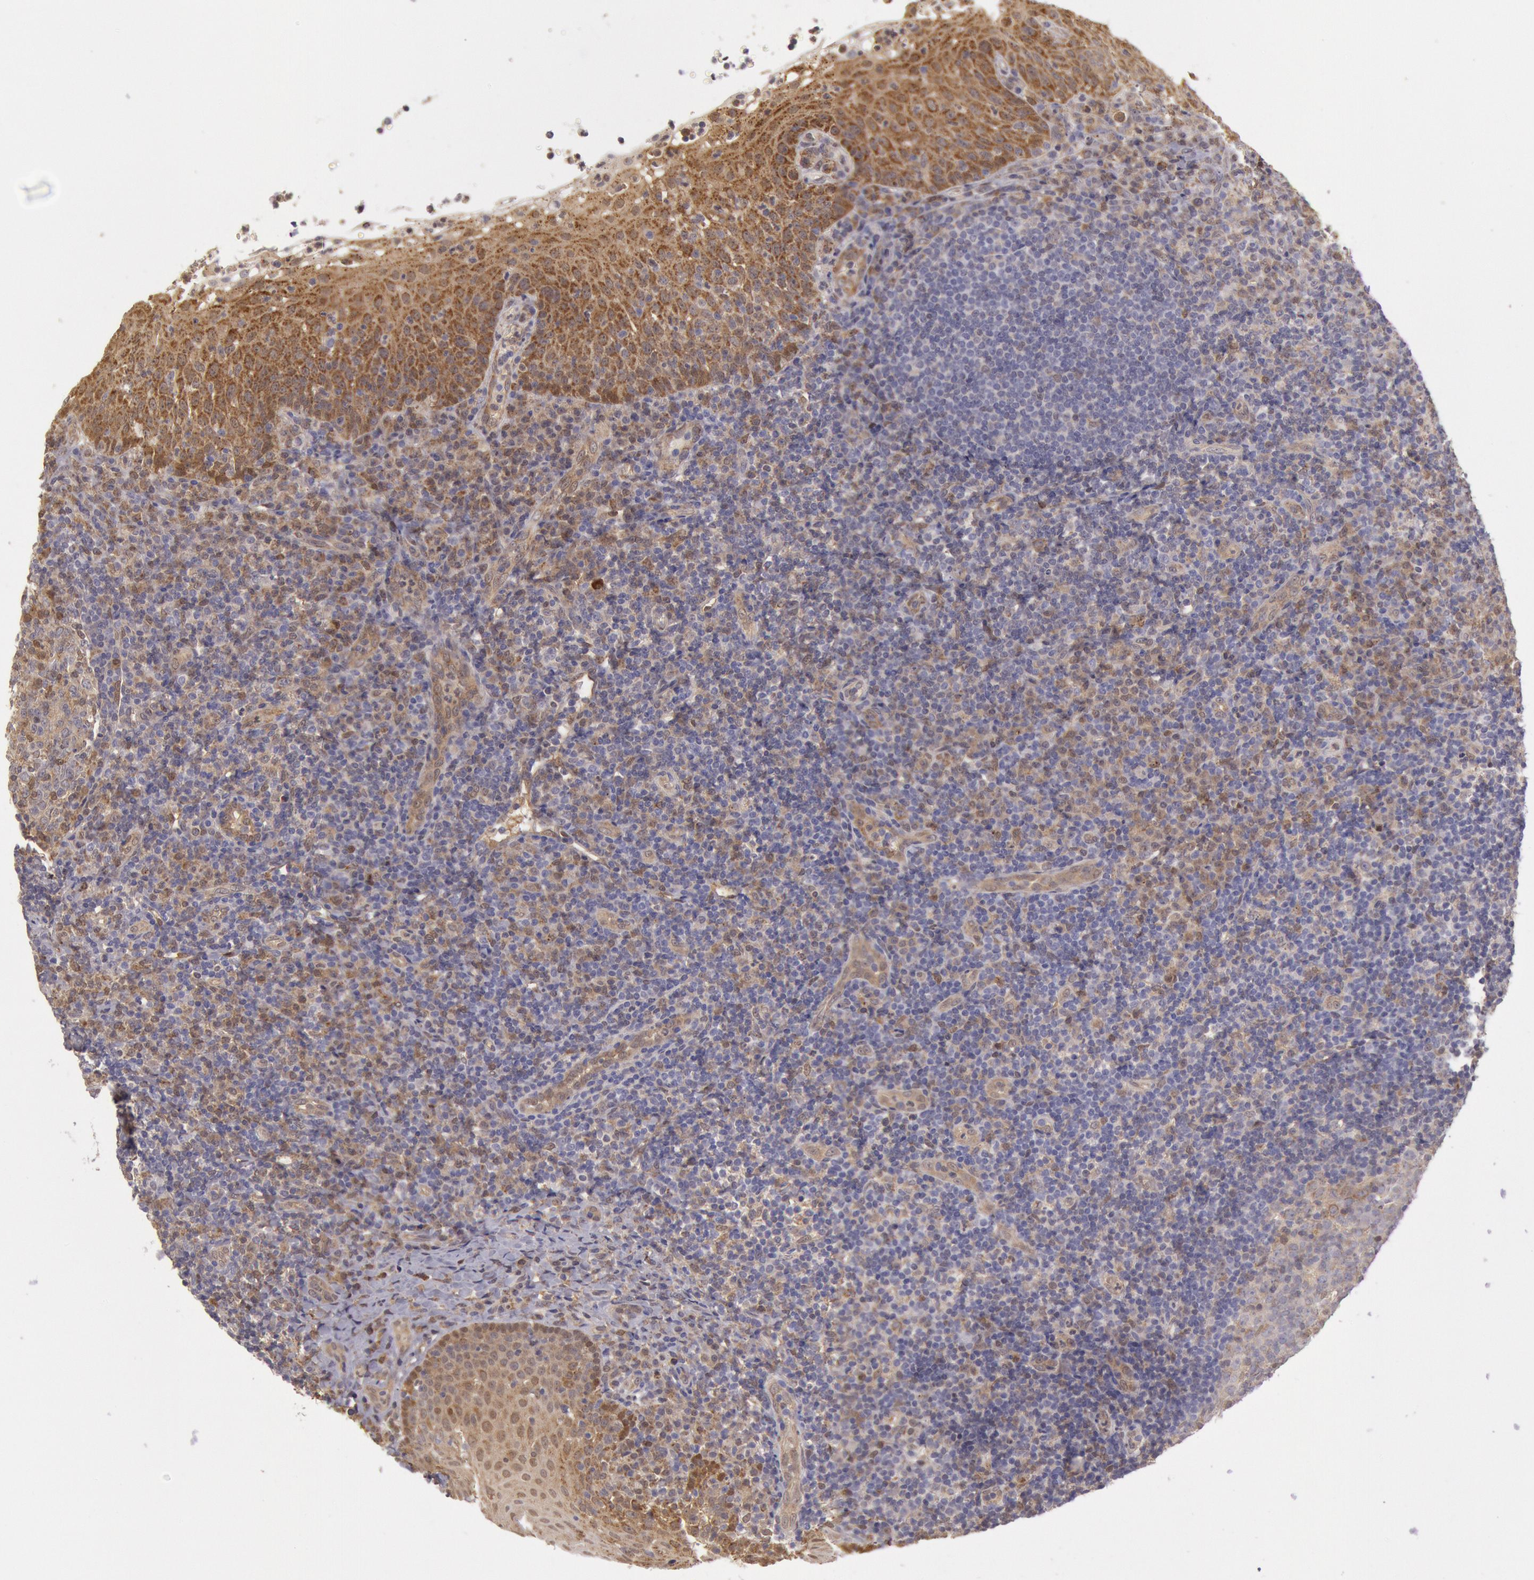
{"staining": {"intensity": "weak", "quantity": "25%-75%", "location": "cytoplasmic/membranous,nuclear"}, "tissue": "tonsil", "cell_type": "Germinal center cells", "image_type": "normal", "snomed": [{"axis": "morphology", "description": "Normal tissue, NOS"}, {"axis": "topography", "description": "Tonsil"}], "caption": "There is low levels of weak cytoplasmic/membranous,nuclear staining in germinal center cells of unremarkable tonsil, as demonstrated by immunohistochemical staining (brown color).", "gene": "MPST", "patient": {"sex": "female", "age": 40}}